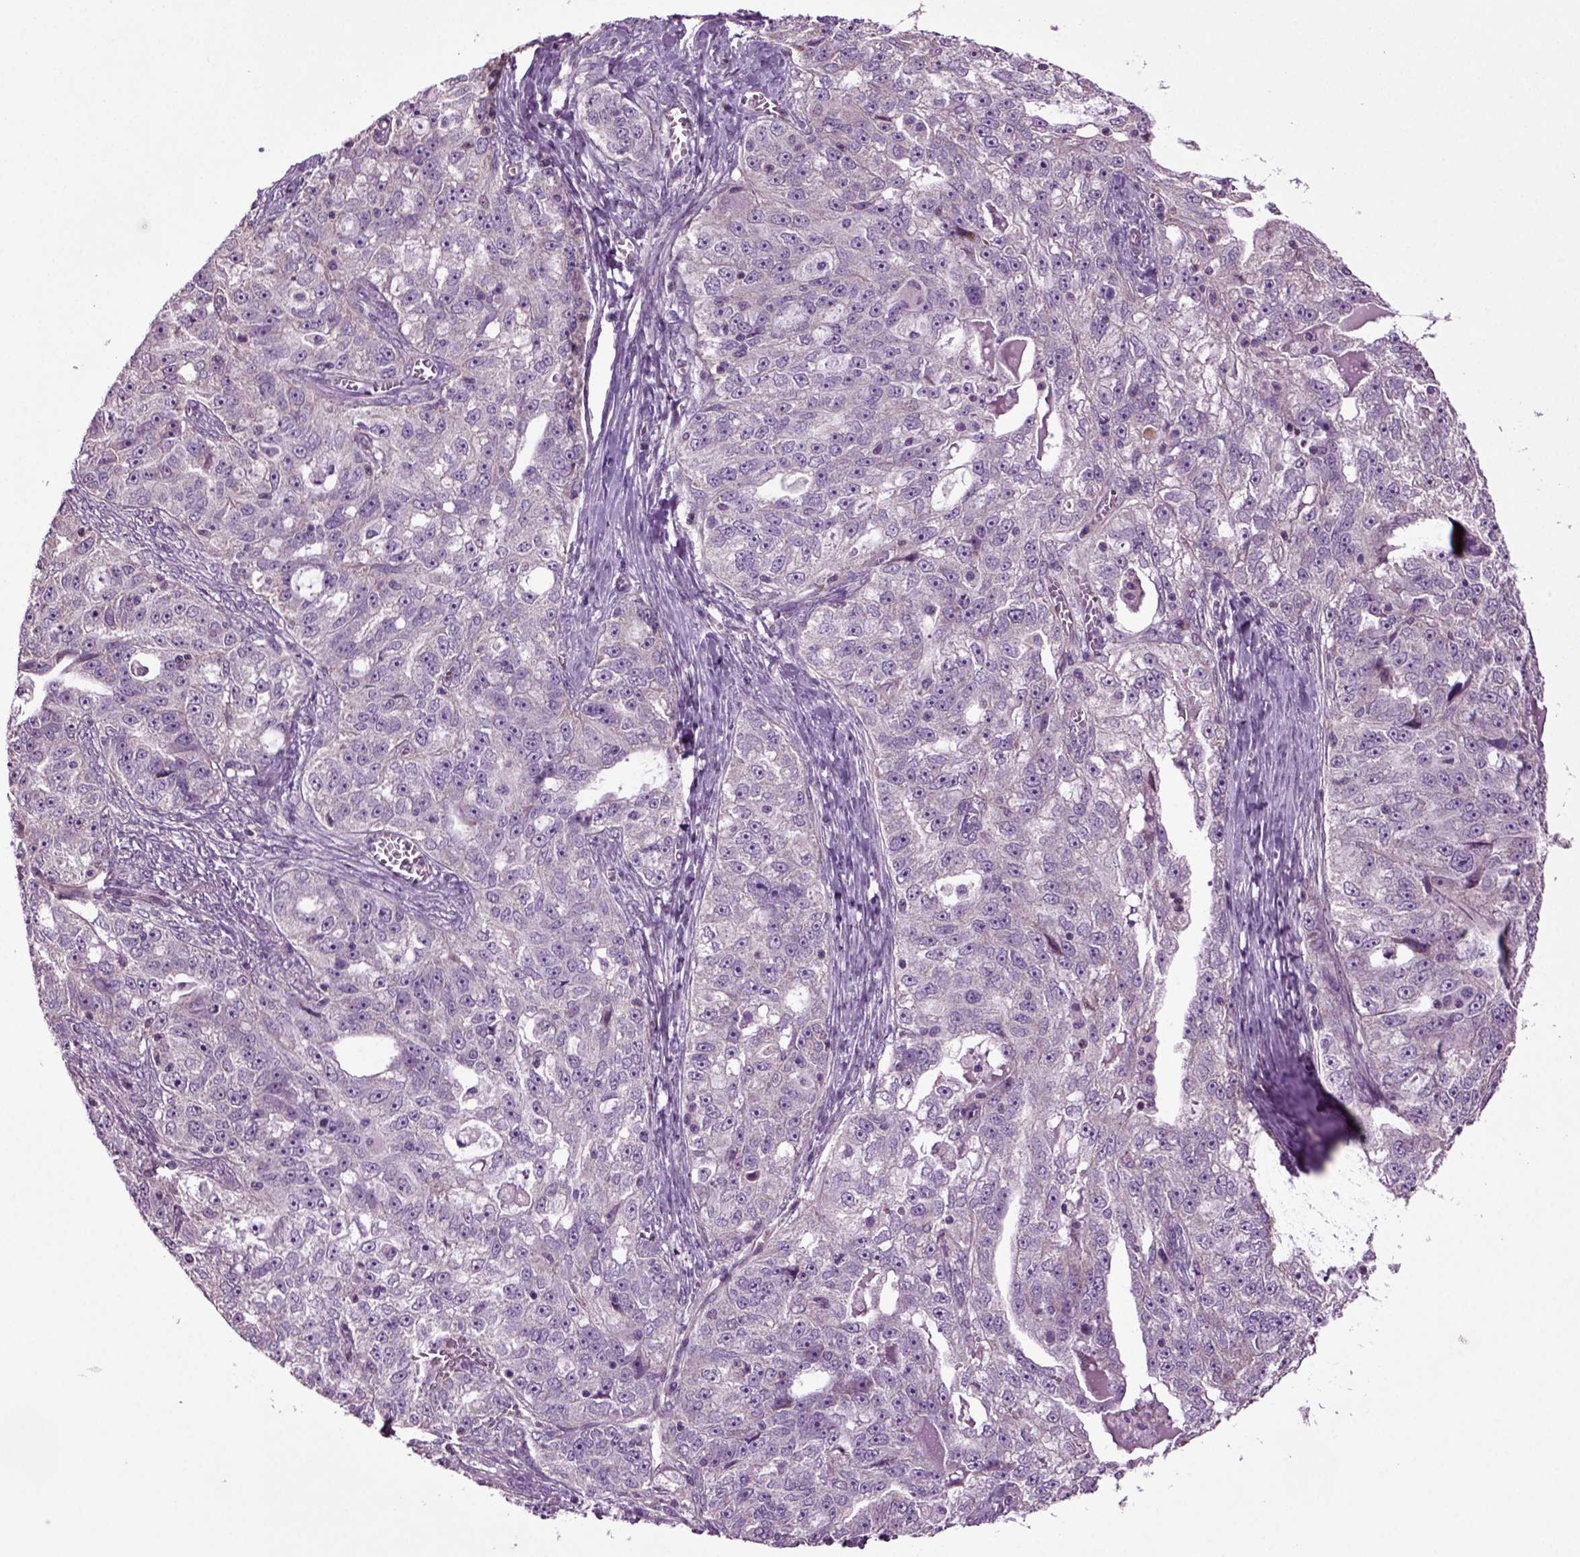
{"staining": {"intensity": "negative", "quantity": "none", "location": "none"}, "tissue": "ovarian cancer", "cell_type": "Tumor cells", "image_type": "cancer", "snomed": [{"axis": "morphology", "description": "Cystadenocarcinoma, serous, NOS"}, {"axis": "topography", "description": "Ovary"}], "caption": "A photomicrograph of serous cystadenocarcinoma (ovarian) stained for a protein exhibits no brown staining in tumor cells.", "gene": "HAGHL", "patient": {"sex": "female", "age": 51}}